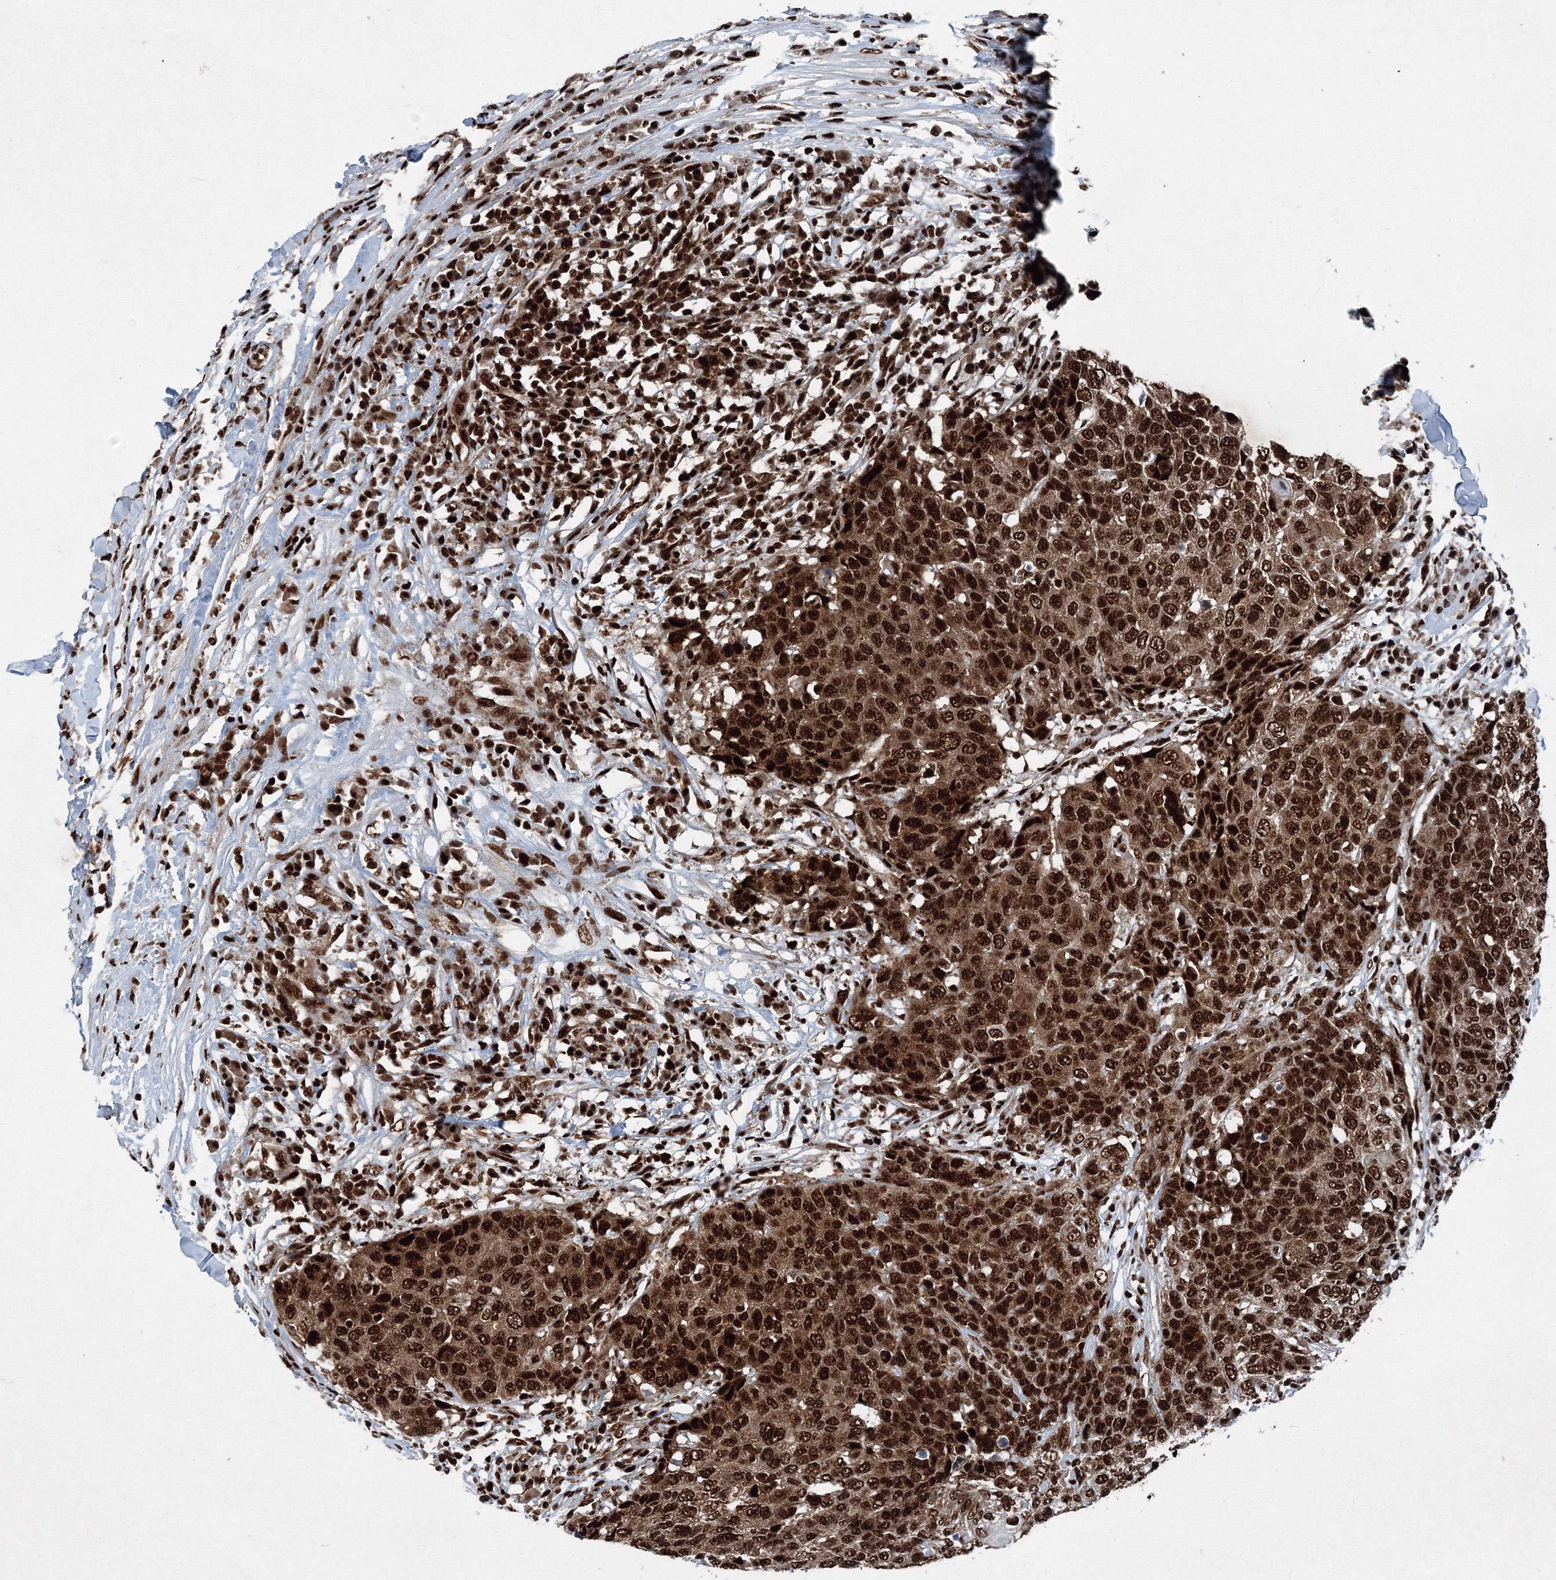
{"staining": {"intensity": "strong", "quantity": ">75%", "location": "cytoplasmic/membranous,nuclear"}, "tissue": "head and neck cancer", "cell_type": "Tumor cells", "image_type": "cancer", "snomed": [{"axis": "morphology", "description": "Squamous cell carcinoma, NOS"}, {"axis": "topography", "description": "Head-Neck"}], "caption": "A photomicrograph showing strong cytoplasmic/membranous and nuclear expression in approximately >75% of tumor cells in squamous cell carcinoma (head and neck), as visualized by brown immunohistochemical staining.", "gene": "SNRPC", "patient": {"sex": "male", "age": 66}}